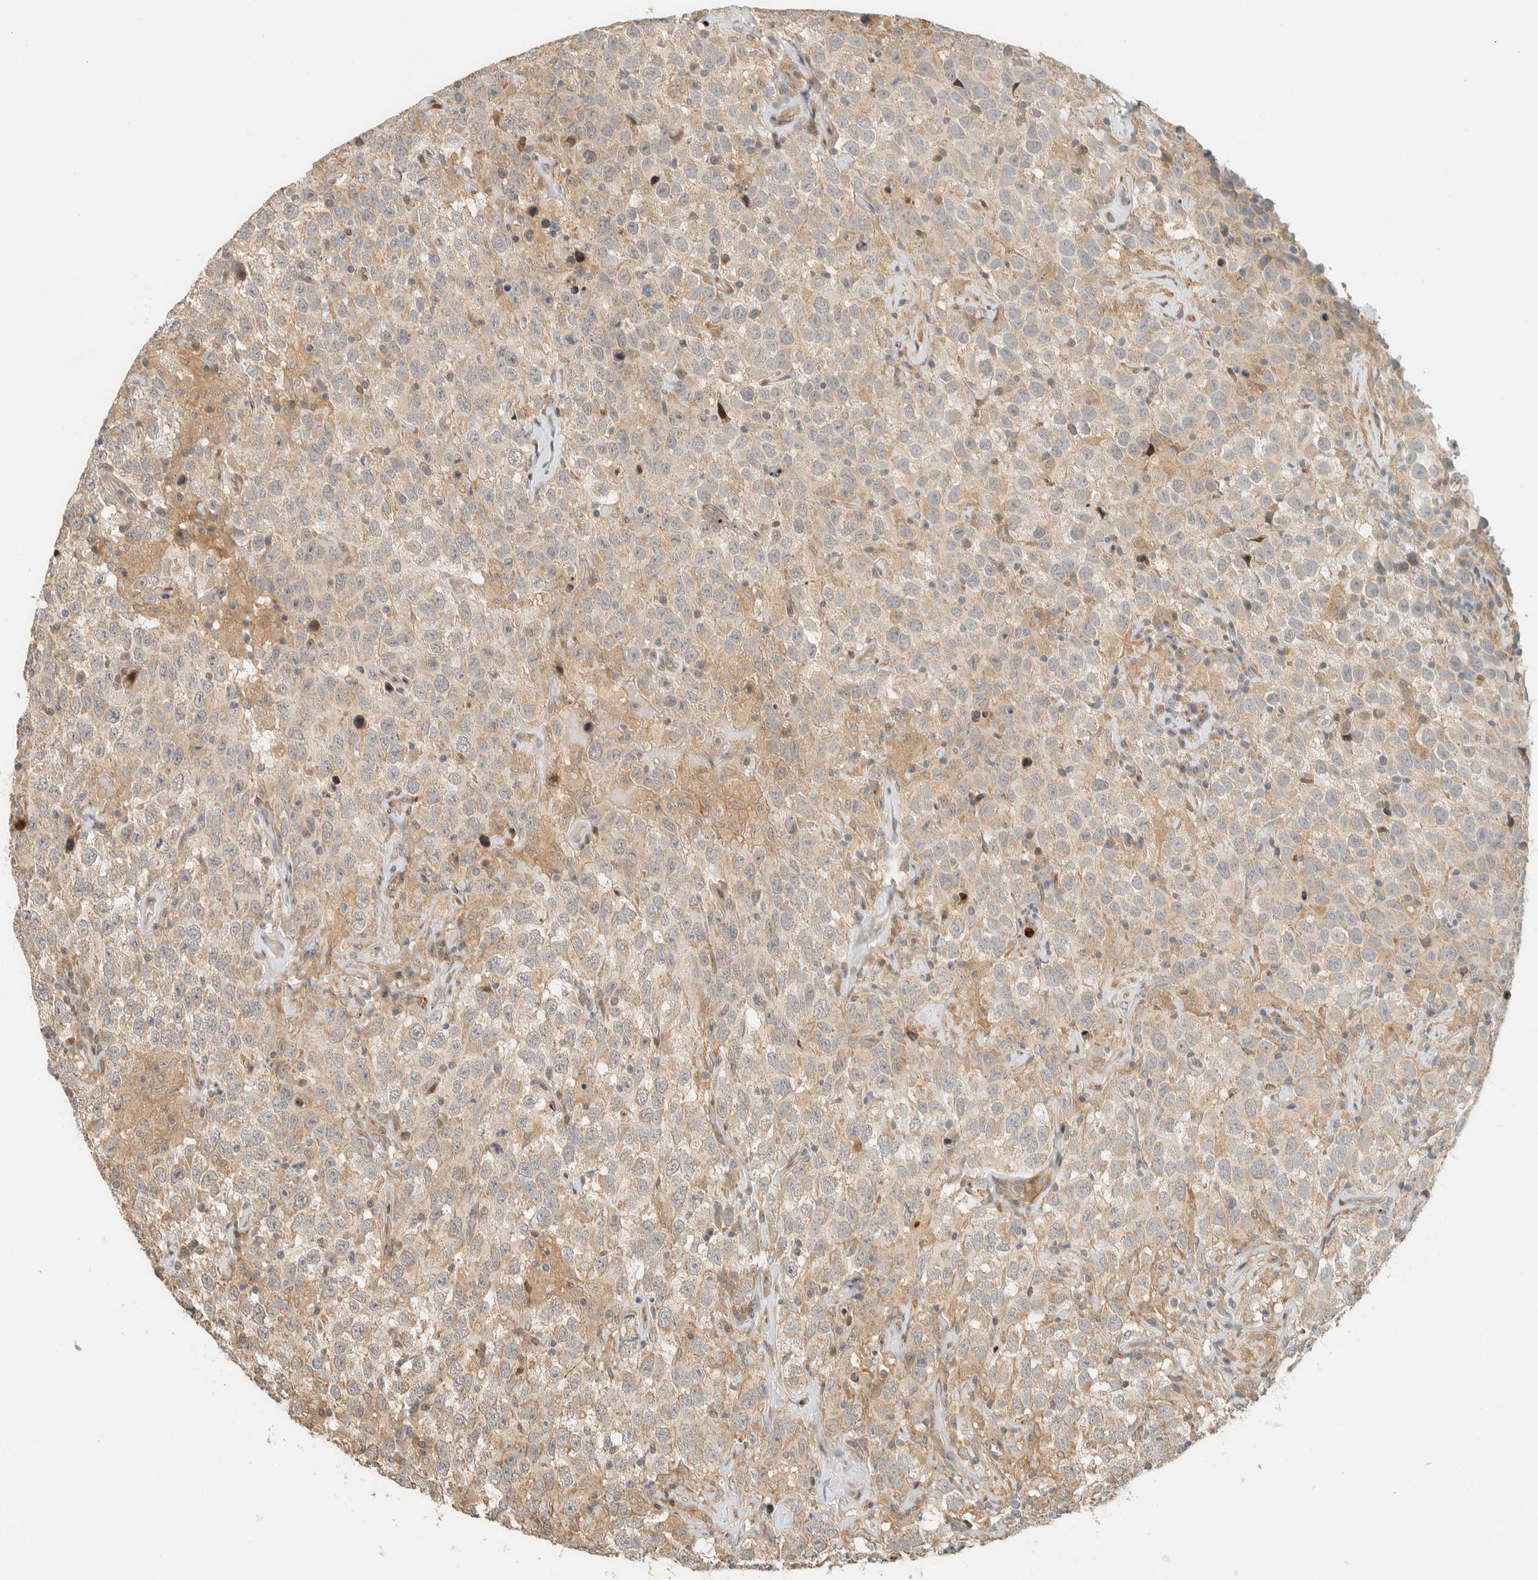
{"staining": {"intensity": "weak", "quantity": "25%-75%", "location": "cytoplasmic/membranous"}, "tissue": "testis cancer", "cell_type": "Tumor cells", "image_type": "cancer", "snomed": [{"axis": "morphology", "description": "Seminoma, NOS"}, {"axis": "topography", "description": "Testis"}], "caption": "Brown immunohistochemical staining in seminoma (testis) displays weak cytoplasmic/membranous positivity in about 25%-75% of tumor cells.", "gene": "CCDC171", "patient": {"sex": "male", "age": 41}}